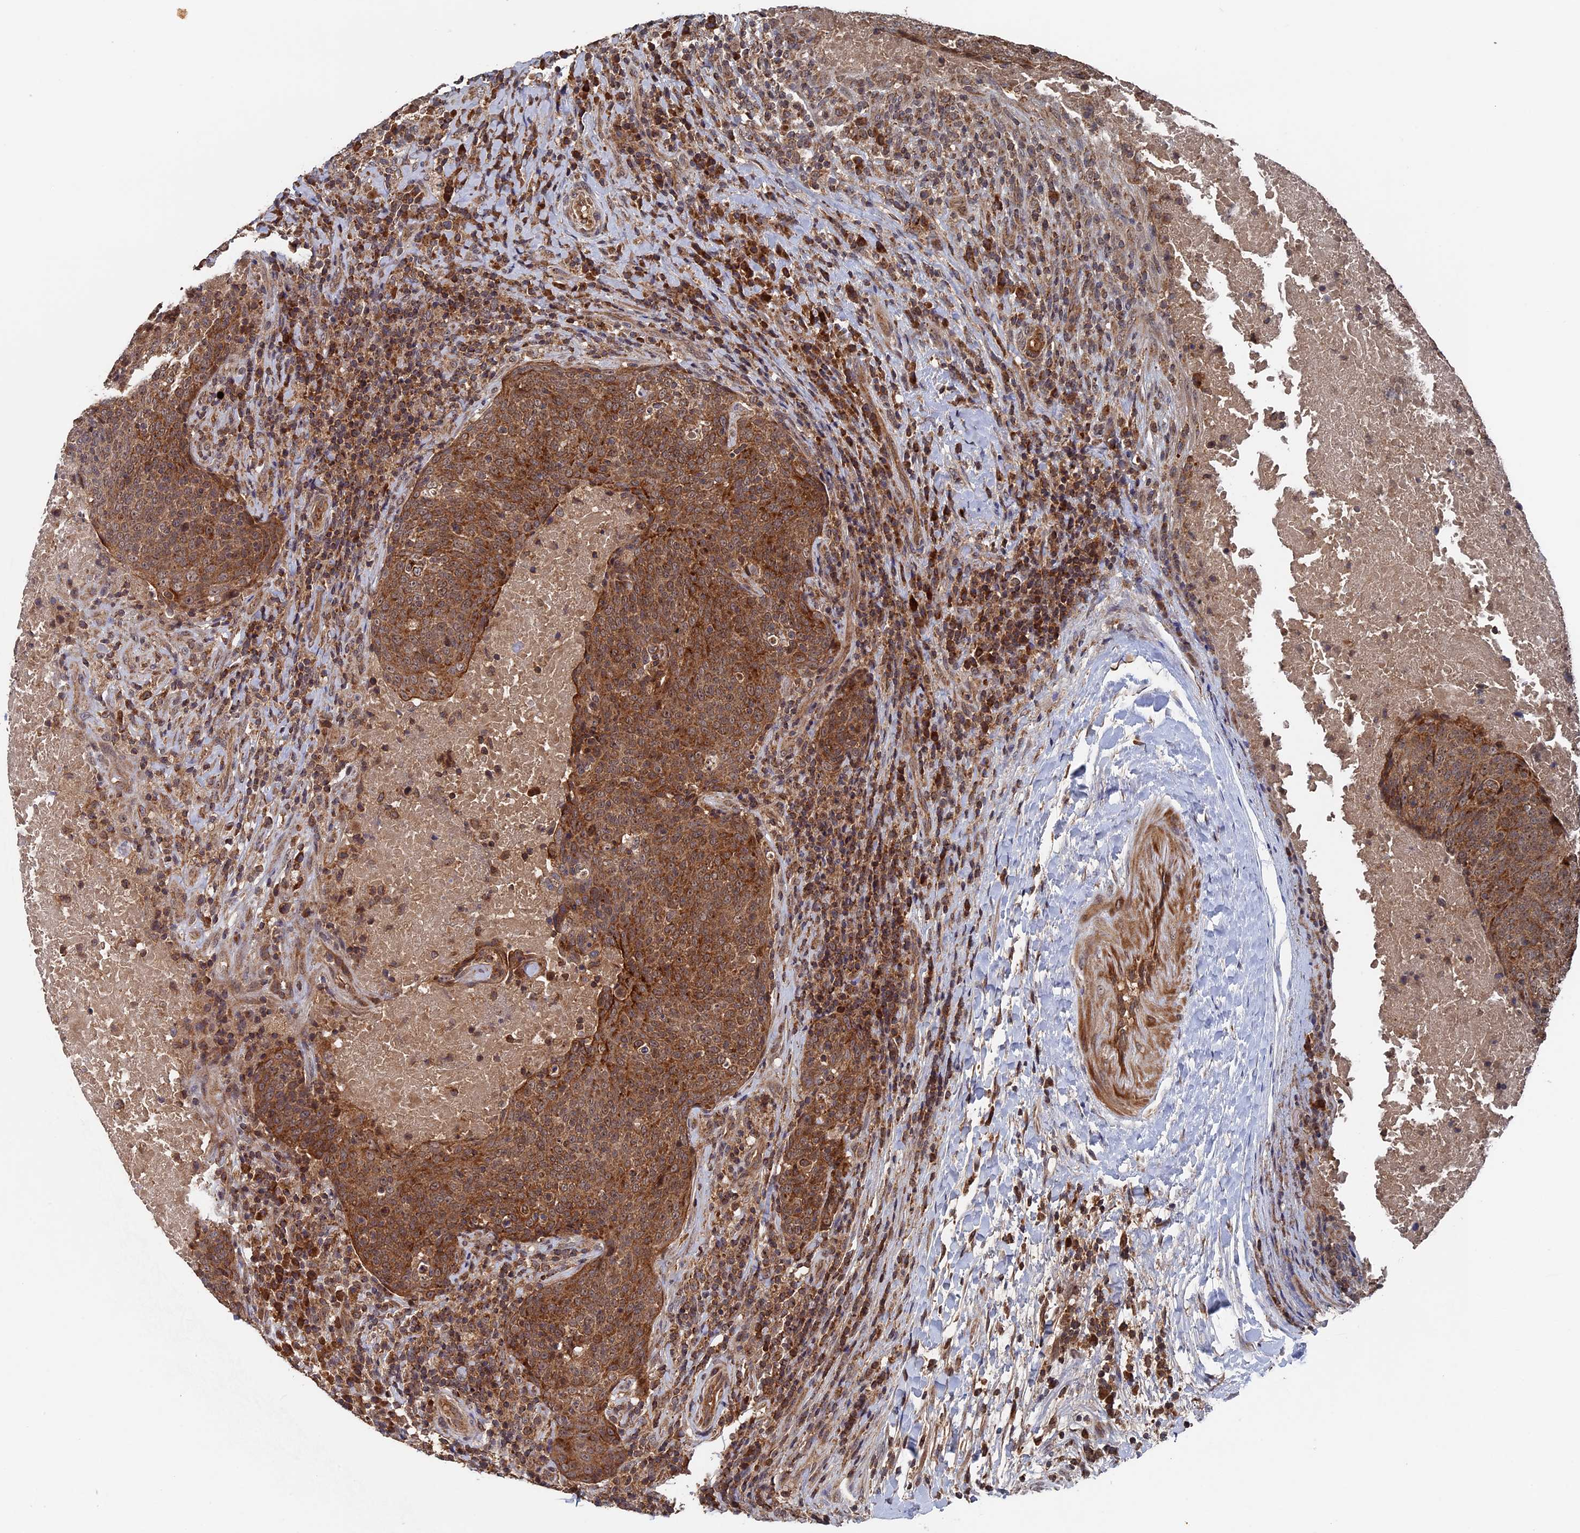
{"staining": {"intensity": "moderate", "quantity": ">75%", "location": "cytoplasmic/membranous"}, "tissue": "head and neck cancer", "cell_type": "Tumor cells", "image_type": "cancer", "snomed": [{"axis": "morphology", "description": "Squamous cell carcinoma, NOS"}, {"axis": "morphology", "description": "Squamous cell carcinoma, metastatic, NOS"}, {"axis": "topography", "description": "Lymph node"}, {"axis": "topography", "description": "Head-Neck"}], "caption": "IHC photomicrograph of head and neck cancer (squamous cell carcinoma) stained for a protein (brown), which shows medium levels of moderate cytoplasmic/membranous staining in approximately >75% of tumor cells.", "gene": "RAB15", "patient": {"sex": "male", "age": 62}}